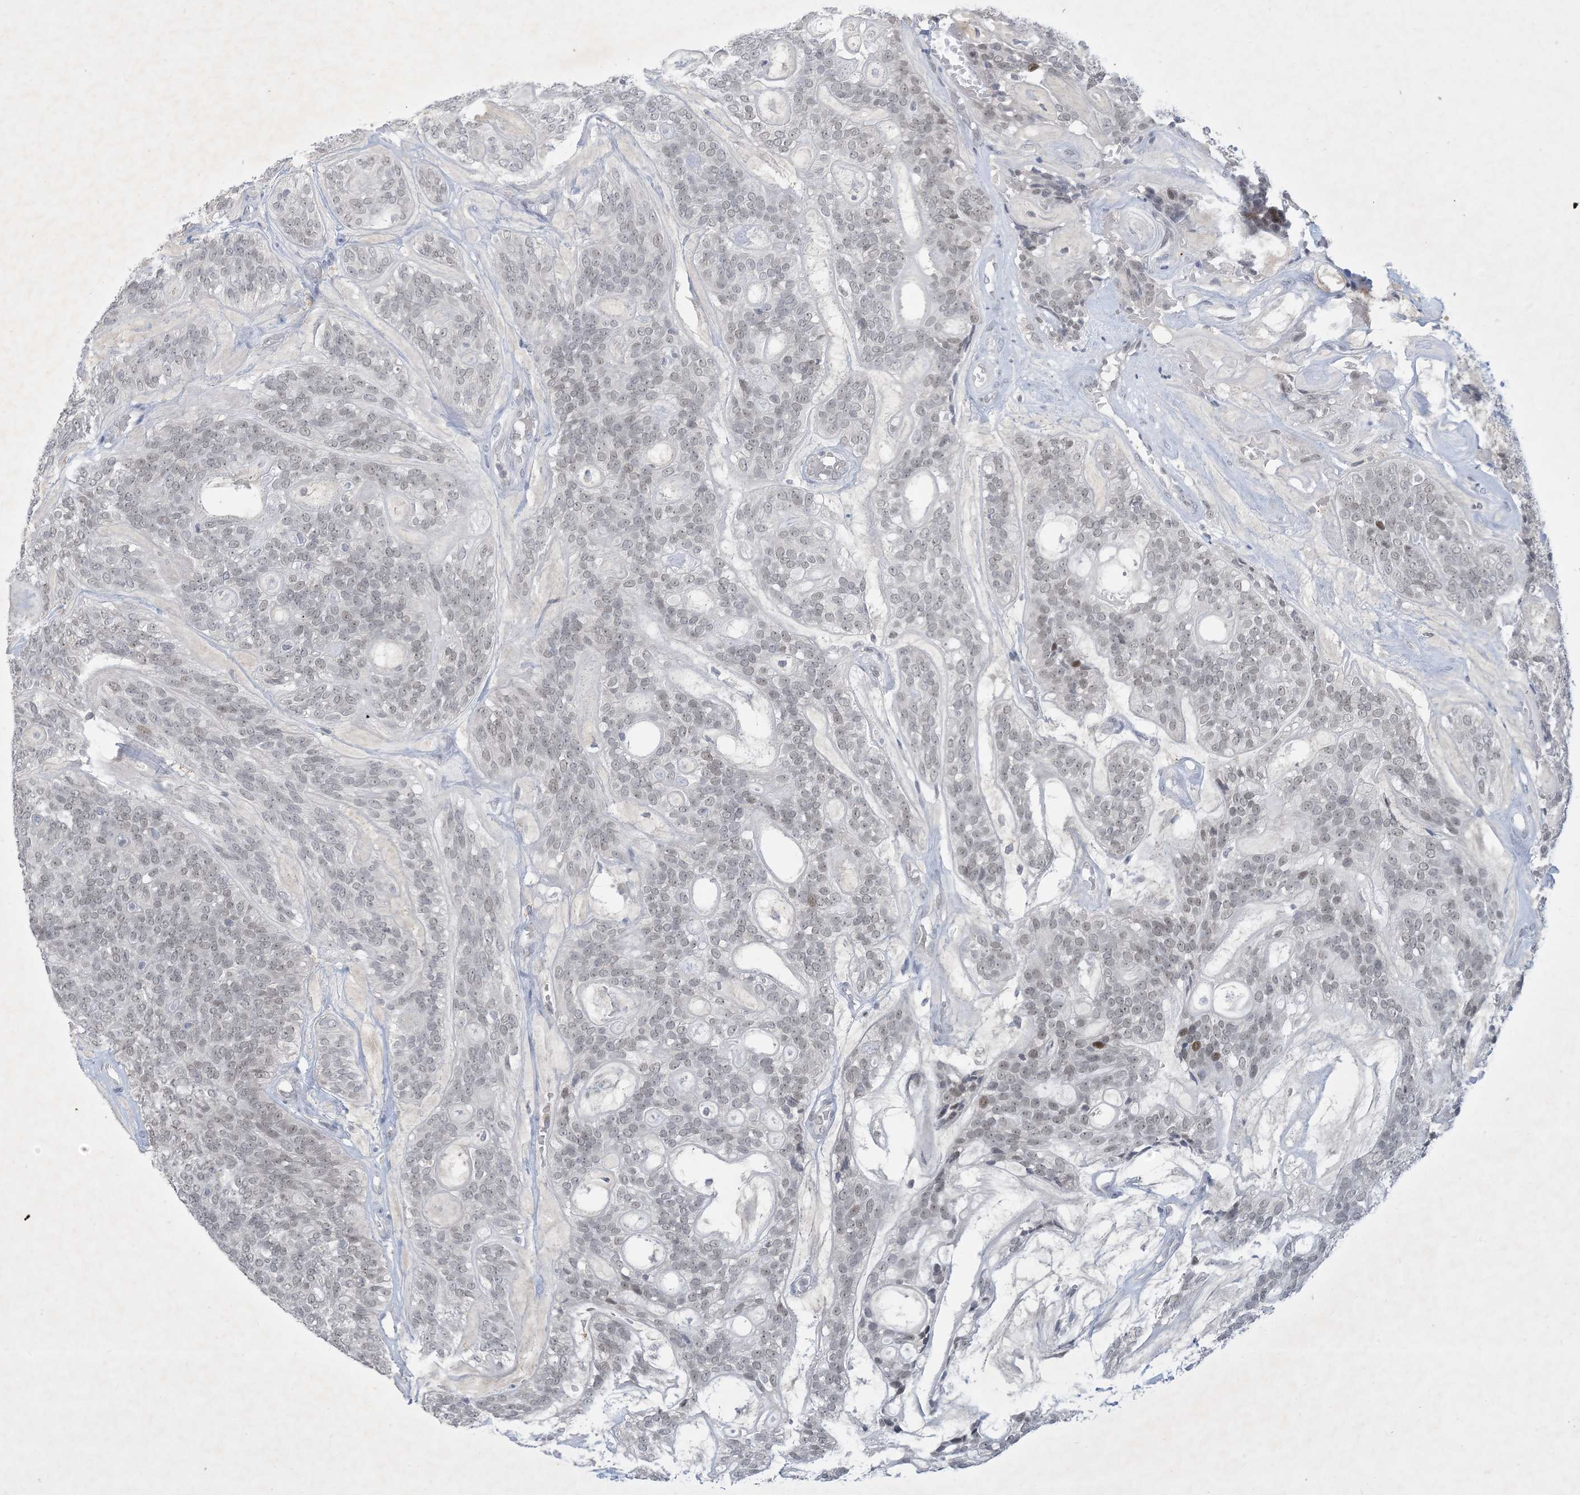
{"staining": {"intensity": "weak", "quantity": "25%-75%", "location": "nuclear"}, "tissue": "head and neck cancer", "cell_type": "Tumor cells", "image_type": "cancer", "snomed": [{"axis": "morphology", "description": "Adenocarcinoma, NOS"}, {"axis": "topography", "description": "Head-Neck"}], "caption": "Adenocarcinoma (head and neck) was stained to show a protein in brown. There is low levels of weak nuclear expression in about 25%-75% of tumor cells. Using DAB (brown) and hematoxylin (blue) stains, captured at high magnification using brightfield microscopy.", "gene": "ZNF674", "patient": {"sex": "male", "age": 66}}